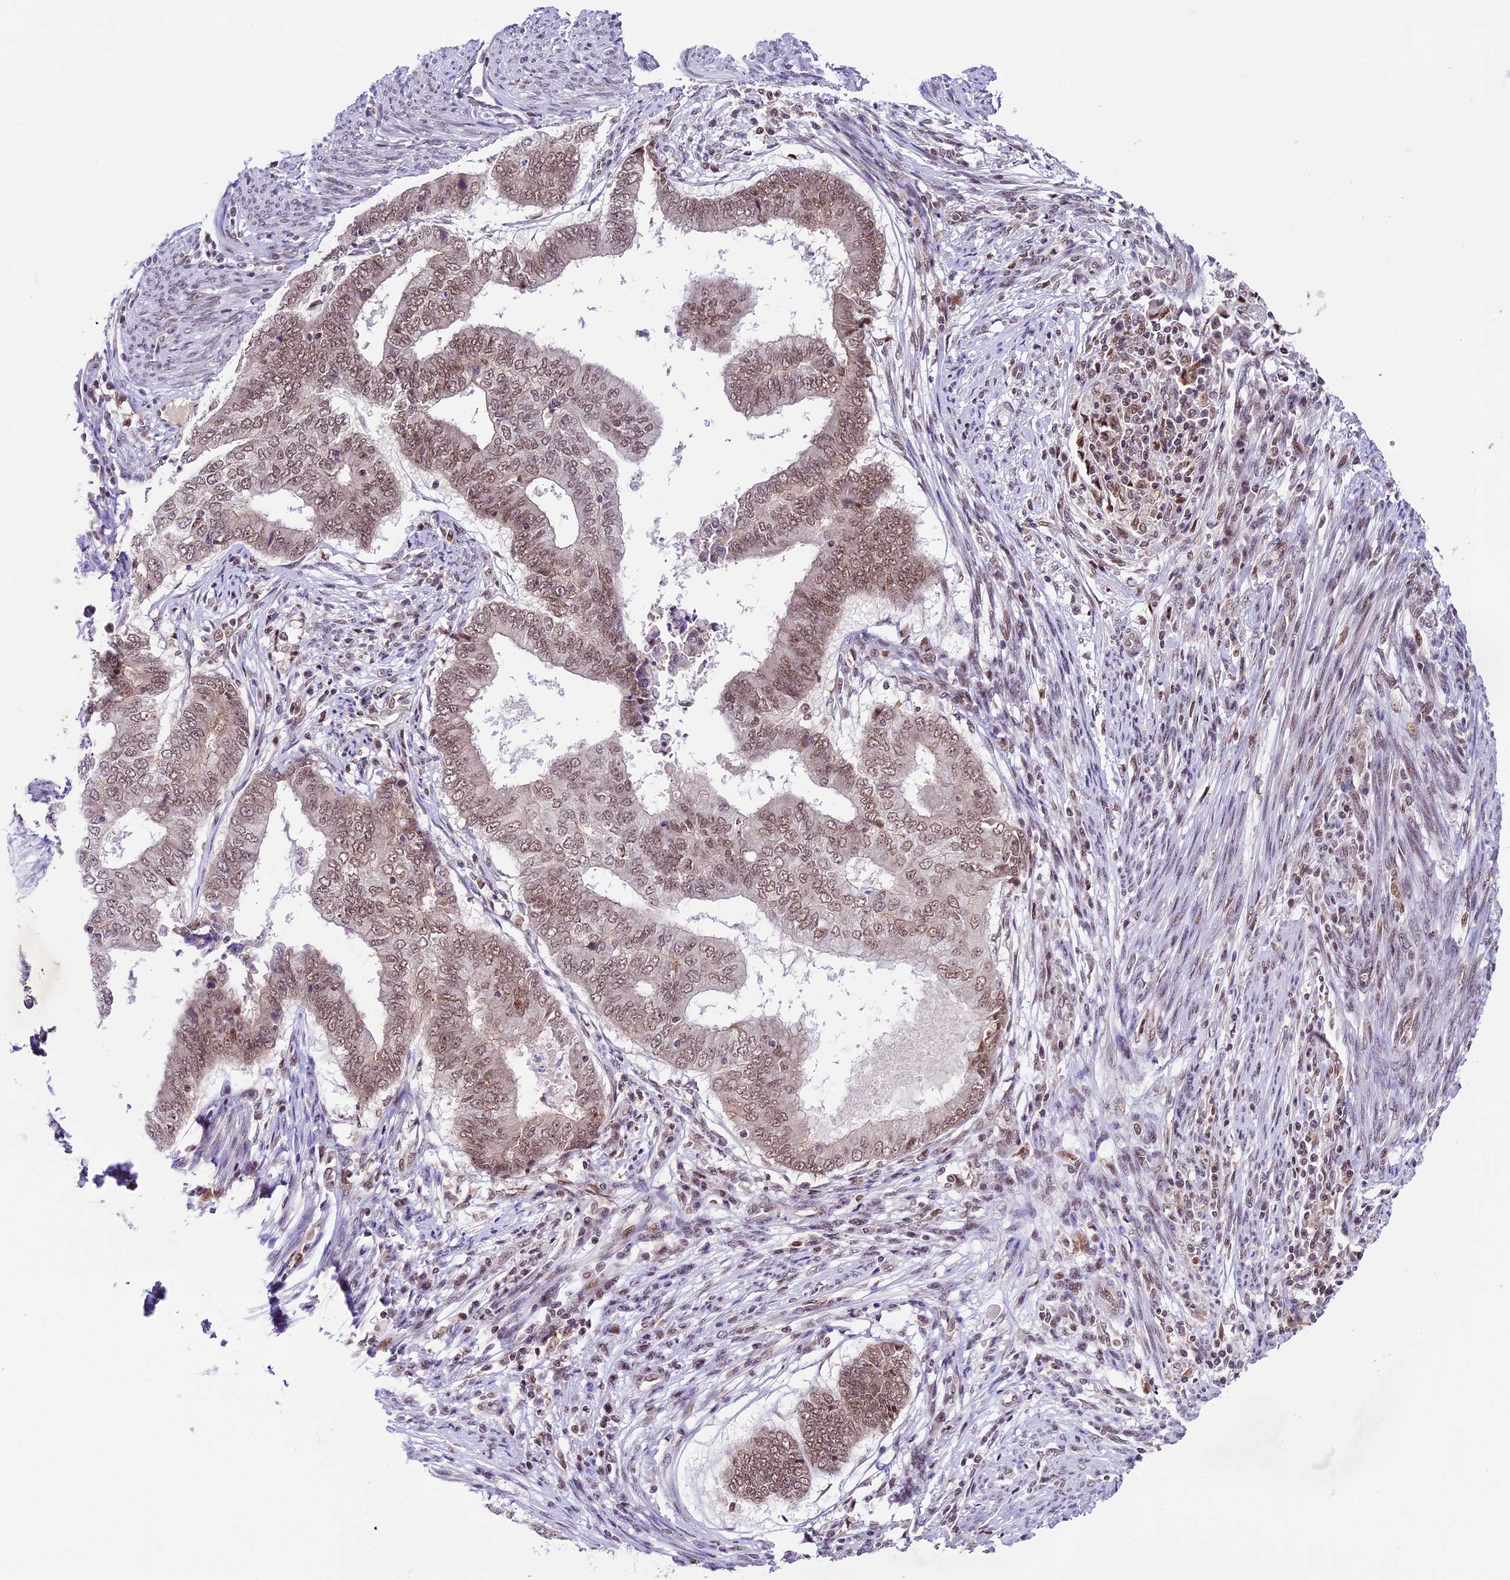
{"staining": {"intensity": "moderate", "quantity": ">75%", "location": "nuclear"}, "tissue": "endometrial cancer", "cell_type": "Tumor cells", "image_type": "cancer", "snomed": [{"axis": "morphology", "description": "Polyp, NOS"}, {"axis": "morphology", "description": "Adenocarcinoma, NOS"}, {"axis": "morphology", "description": "Adenoma, NOS"}, {"axis": "topography", "description": "Endometrium"}], "caption": "Protein staining of polyp (endometrial) tissue shows moderate nuclear positivity in approximately >75% of tumor cells.", "gene": "SHKBP1", "patient": {"sex": "female", "age": 79}}